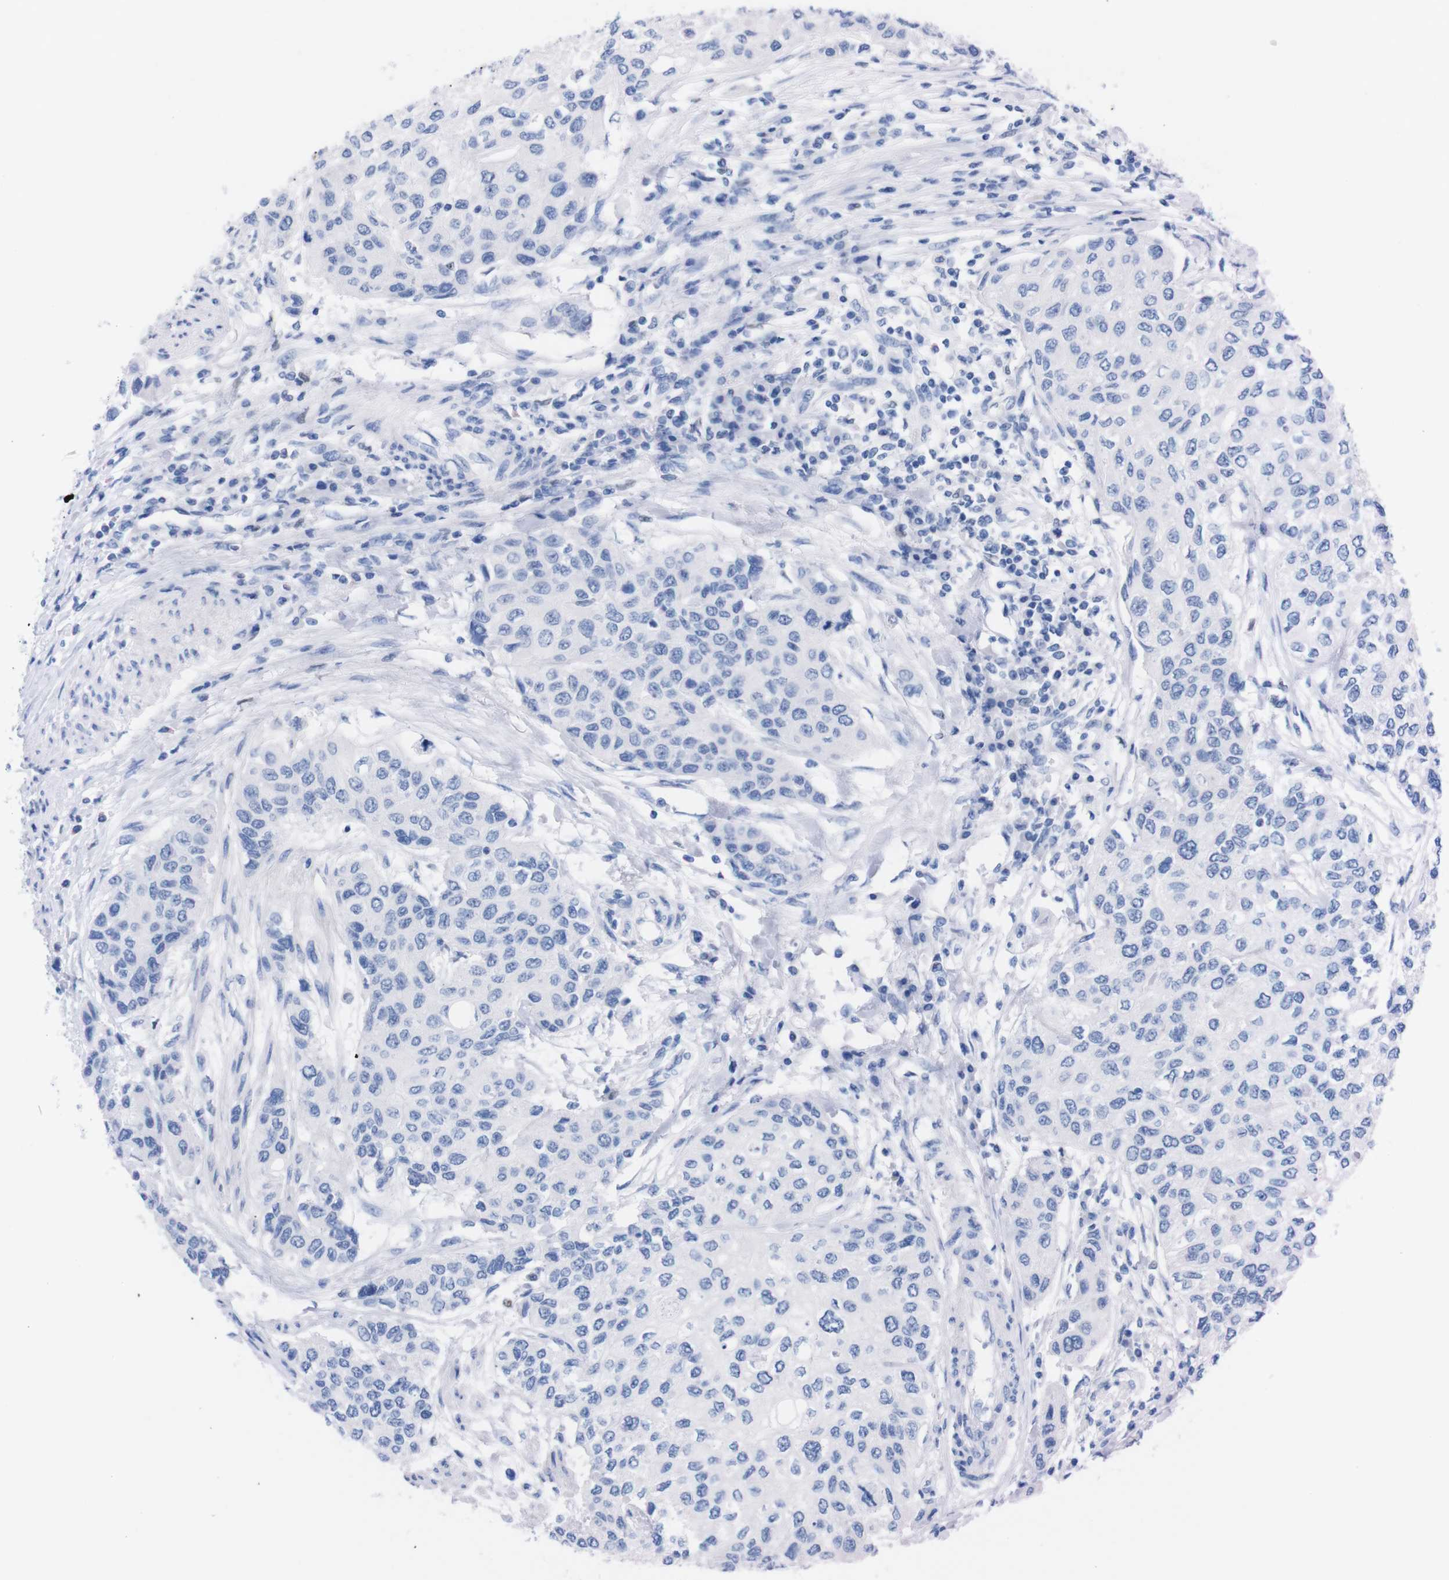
{"staining": {"intensity": "negative", "quantity": "none", "location": "none"}, "tissue": "urothelial cancer", "cell_type": "Tumor cells", "image_type": "cancer", "snomed": [{"axis": "morphology", "description": "Urothelial carcinoma, High grade"}, {"axis": "topography", "description": "Urinary bladder"}], "caption": "A histopathology image of urothelial carcinoma (high-grade) stained for a protein displays no brown staining in tumor cells. Nuclei are stained in blue.", "gene": "P2RY12", "patient": {"sex": "female", "age": 56}}